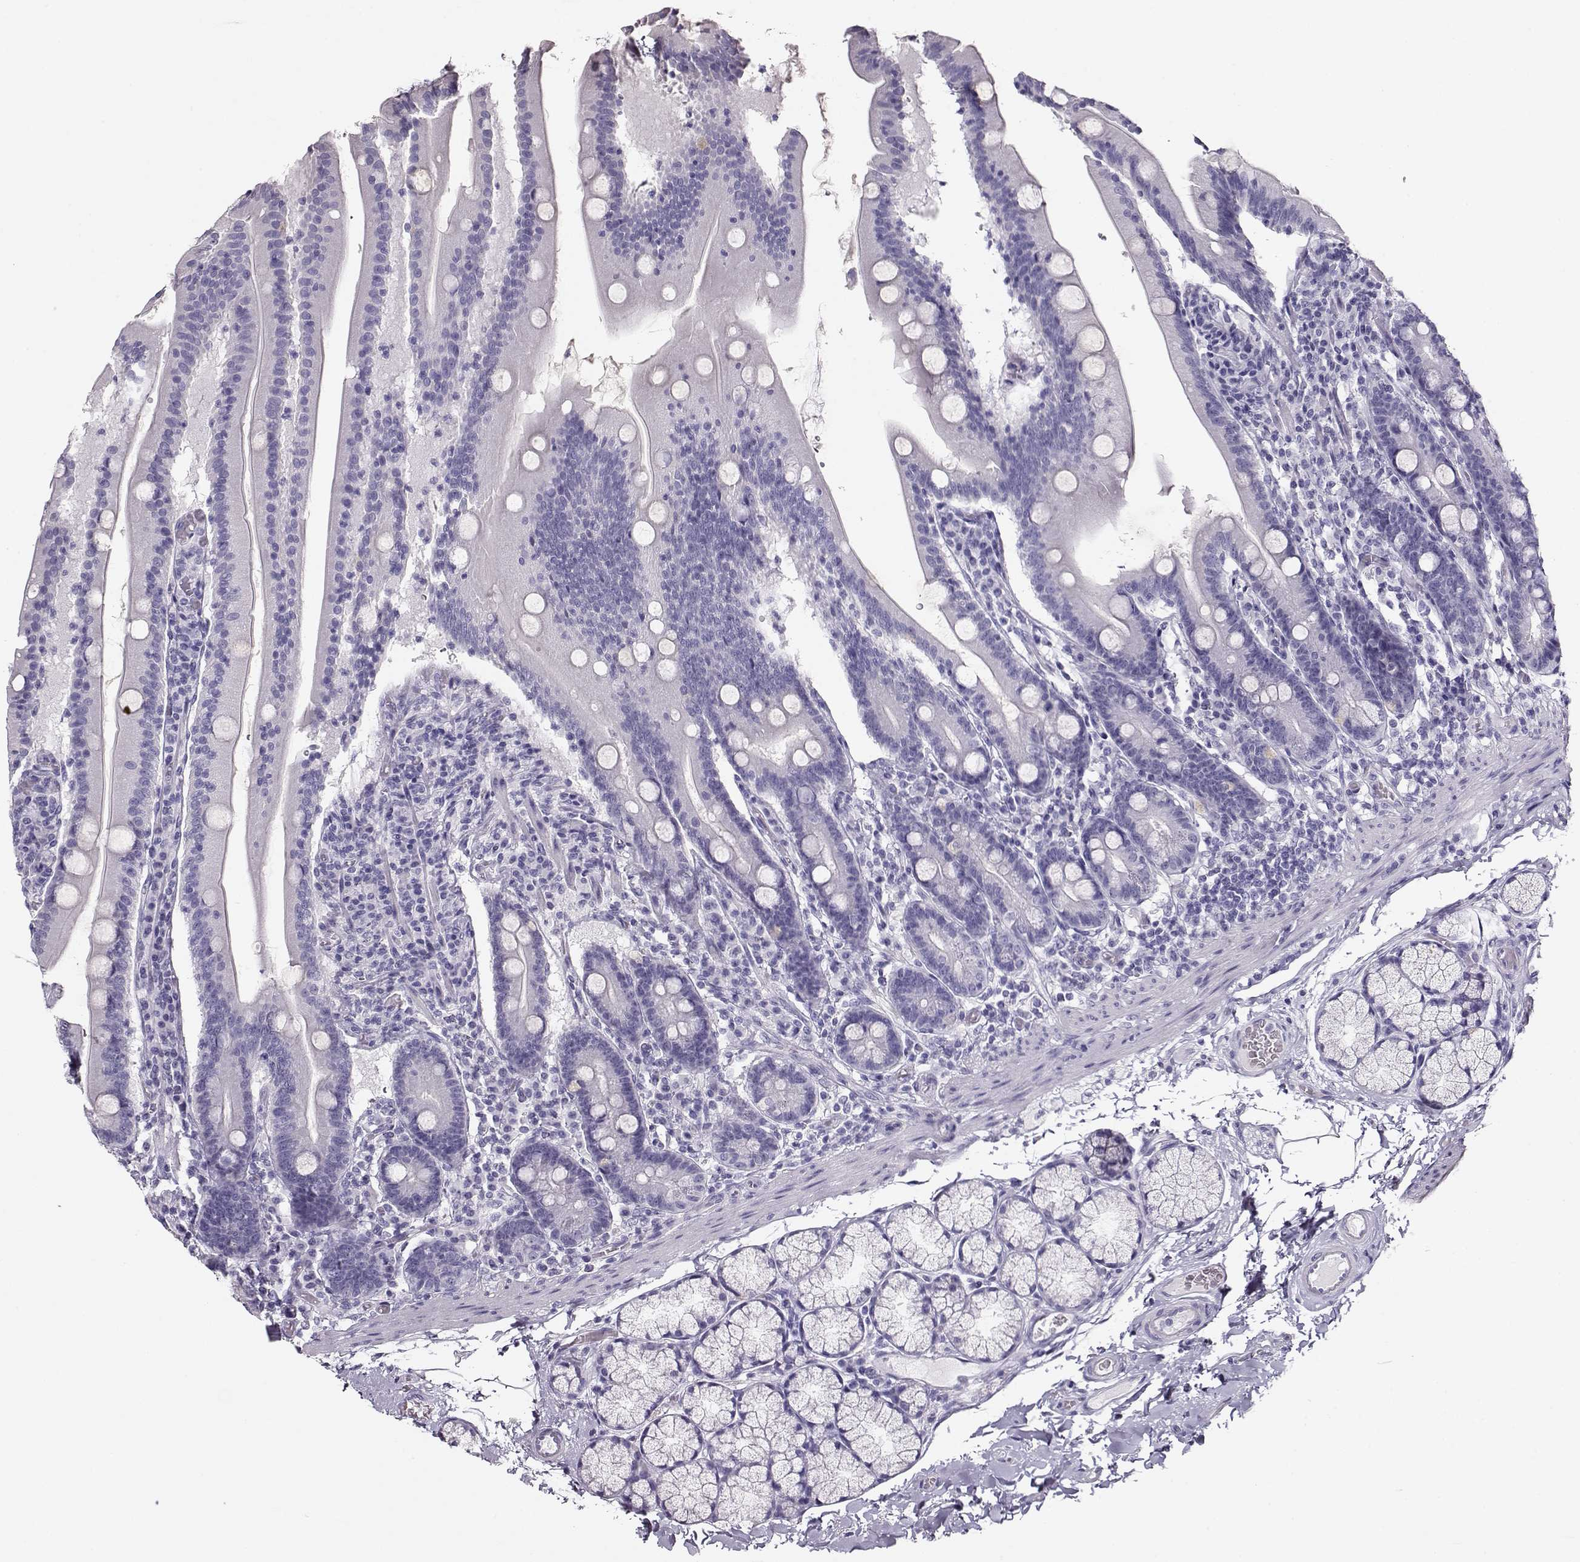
{"staining": {"intensity": "negative", "quantity": "none", "location": "none"}, "tissue": "small intestine", "cell_type": "Glandular cells", "image_type": "normal", "snomed": [{"axis": "morphology", "description": "Normal tissue, NOS"}, {"axis": "topography", "description": "Small intestine"}], "caption": "Immunohistochemistry of benign small intestine displays no positivity in glandular cells.", "gene": "ACTN2", "patient": {"sex": "male", "age": 37}}